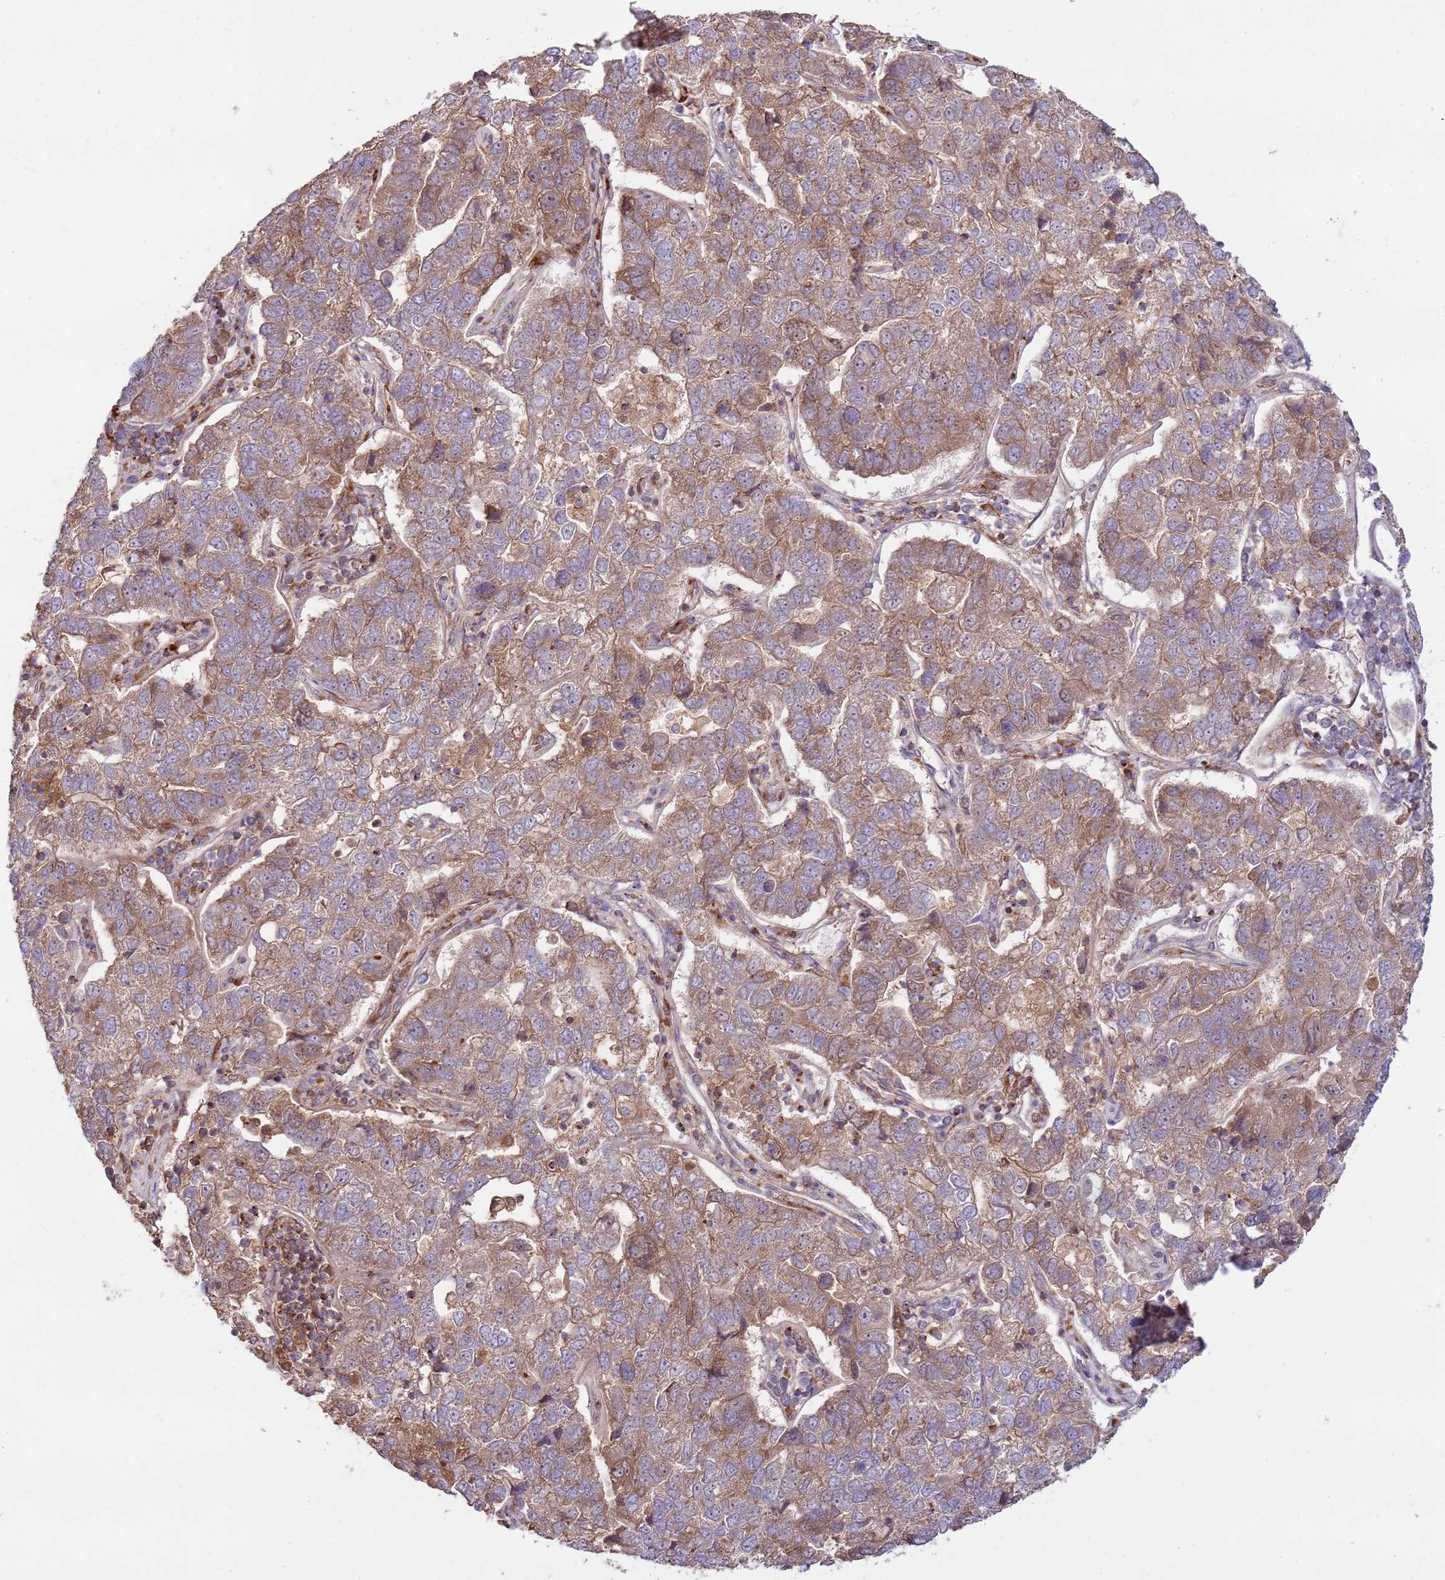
{"staining": {"intensity": "moderate", "quantity": "25%-75%", "location": "cytoplasmic/membranous"}, "tissue": "pancreatic cancer", "cell_type": "Tumor cells", "image_type": "cancer", "snomed": [{"axis": "morphology", "description": "Adenocarcinoma, NOS"}, {"axis": "topography", "description": "Pancreas"}], "caption": "This is a micrograph of immunohistochemistry staining of pancreatic adenocarcinoma, which shows moderate expression in the cytoplasmic/membranous of tumor cells.", "gene": "GAREM1", "patient": {"sex": "female", "age": 61}}